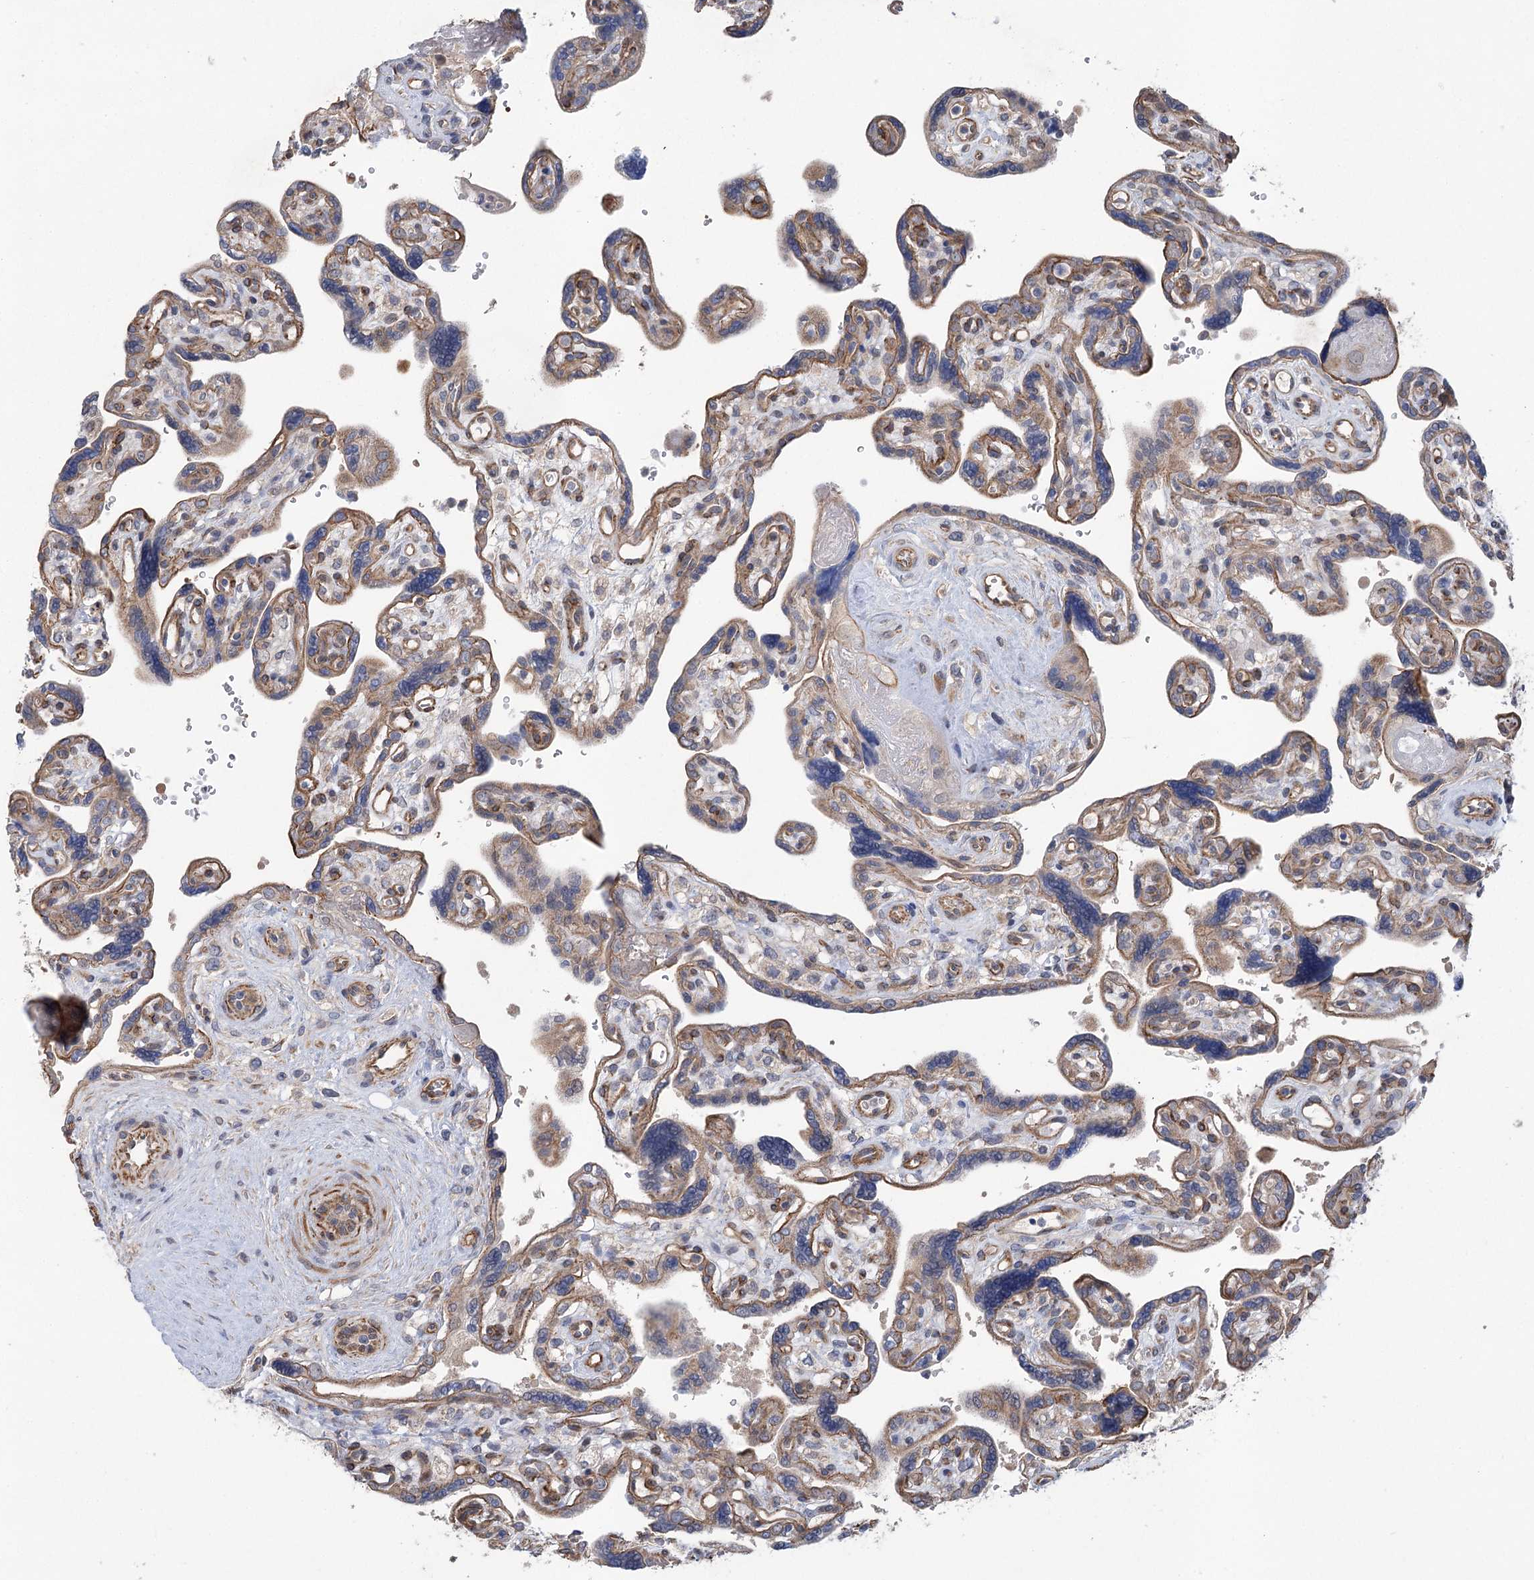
{"staining": {"intensity": "moderate", "quantity": "25%-75%", "location": "cytoplasmic/membranous"}, "tissue": "placenta", "cell_type": "Trophoblastic cells", "image_type": "normal", "snomed": [{"axis": "morphology", "description": "Normal tissue, NOS"}, {"axis": "topography", "description": "Placenta"}], "caption": "The histopathology image demonstrates immunohistochemical staining of normal placenta. There is moderate cytoplasmic/membranous staining is appreciated in about 25%-75% of trophoblastic cells.", "gene": "RWDD4", "patient": {"sex": "female", "age": 39}}